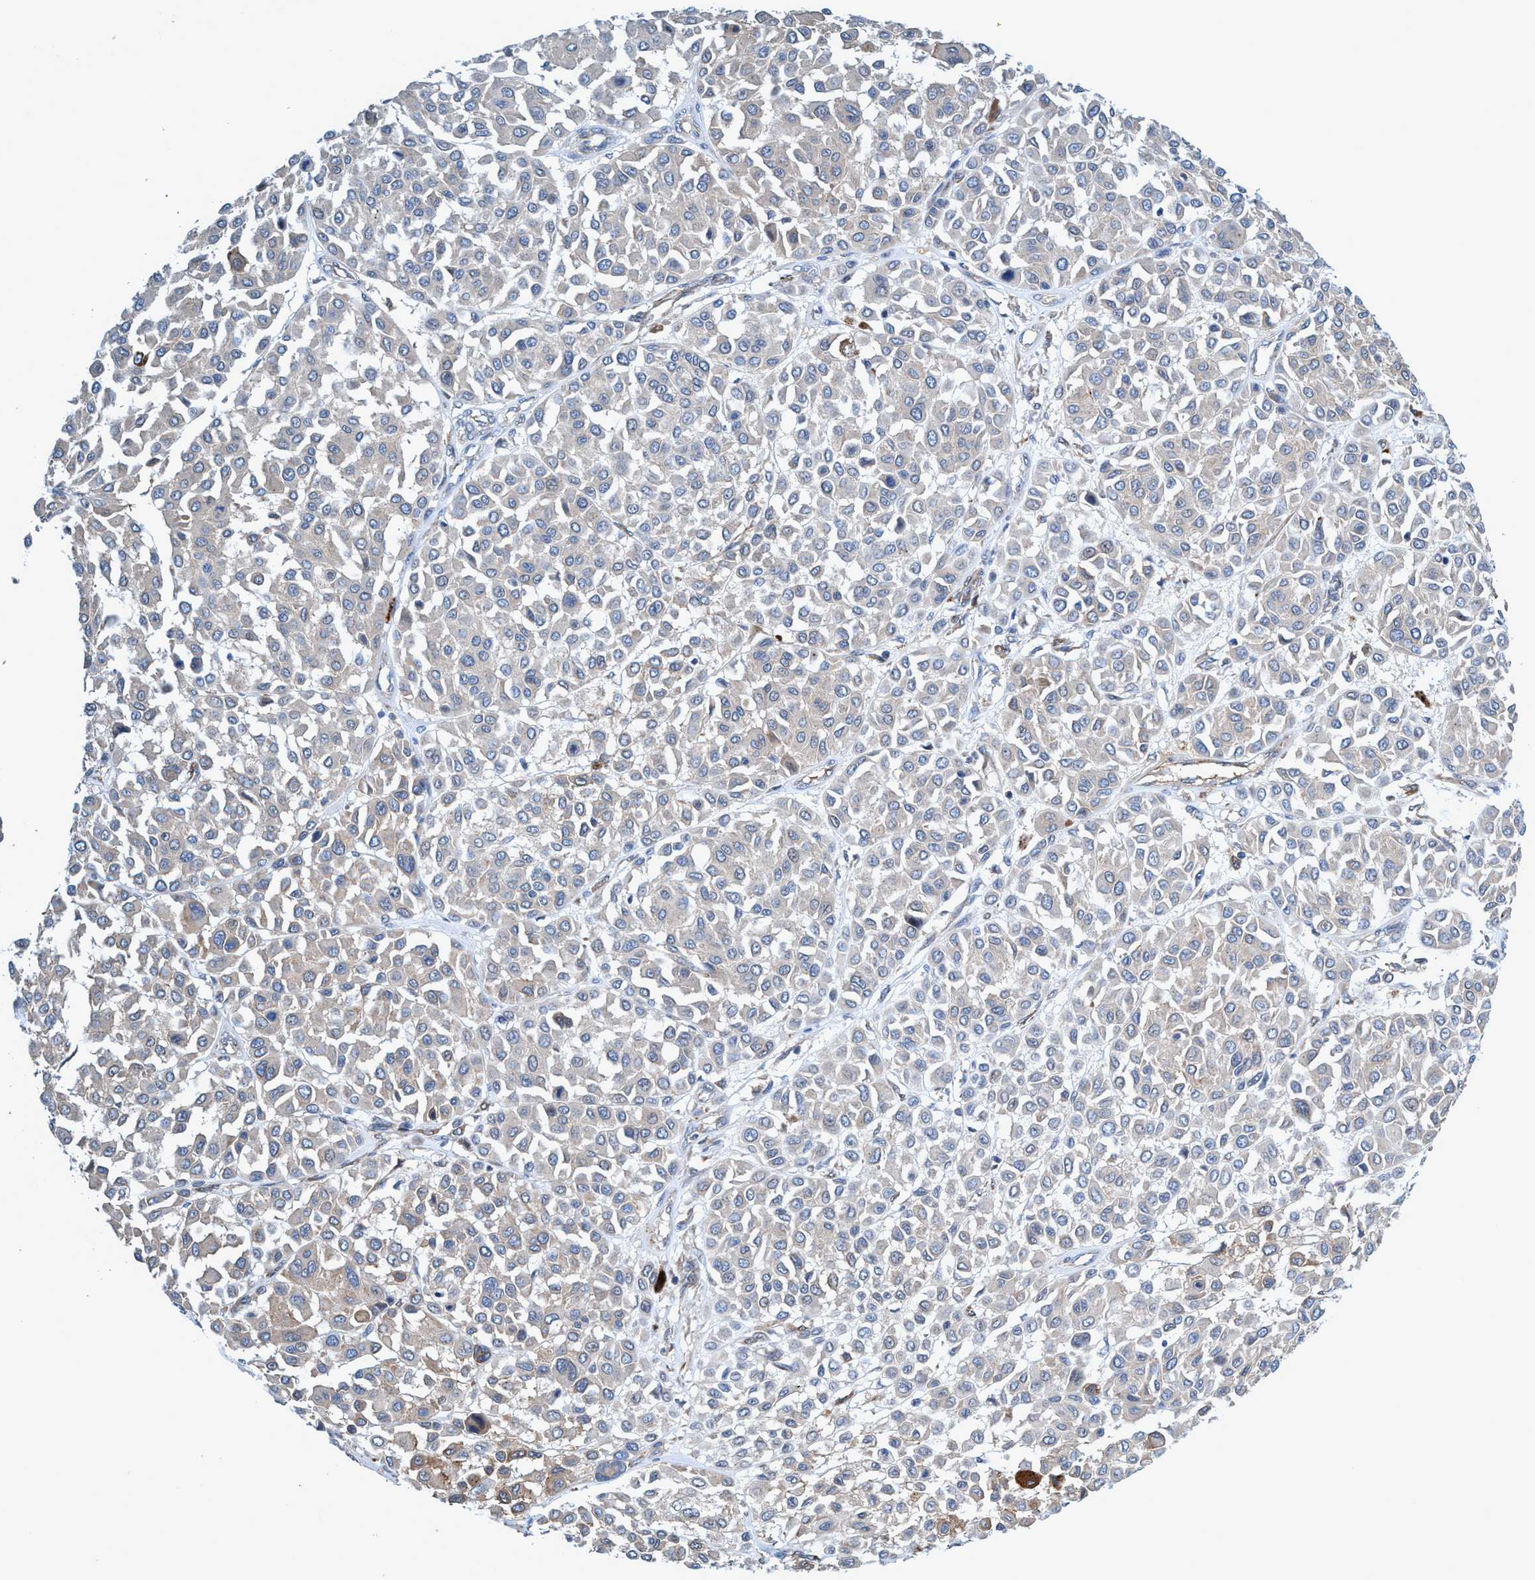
{"staining": {"intensity": "negative", "quantity": "none", "location": "none"}, "tissue": "melanoma", "cell_type": "Tumor cells", "image_type": "cancer", "snomed": [{"axis": "morphology", "description": "Malignant melanoma, Metastatic site"}, {"axis": "topography", "description": "Soft tissue"}], "caption": "Immunohistochemistry (IHC) photomicrograph of neoplastic tissue: malignant melanoma (metastatic site) stained with DAB (3,3'-diaminobenzidine) demonstrates no significant protein positivity in tumor cells.", "gene": "TRIM65", "patient": {"sex": "male", "age": 41}}